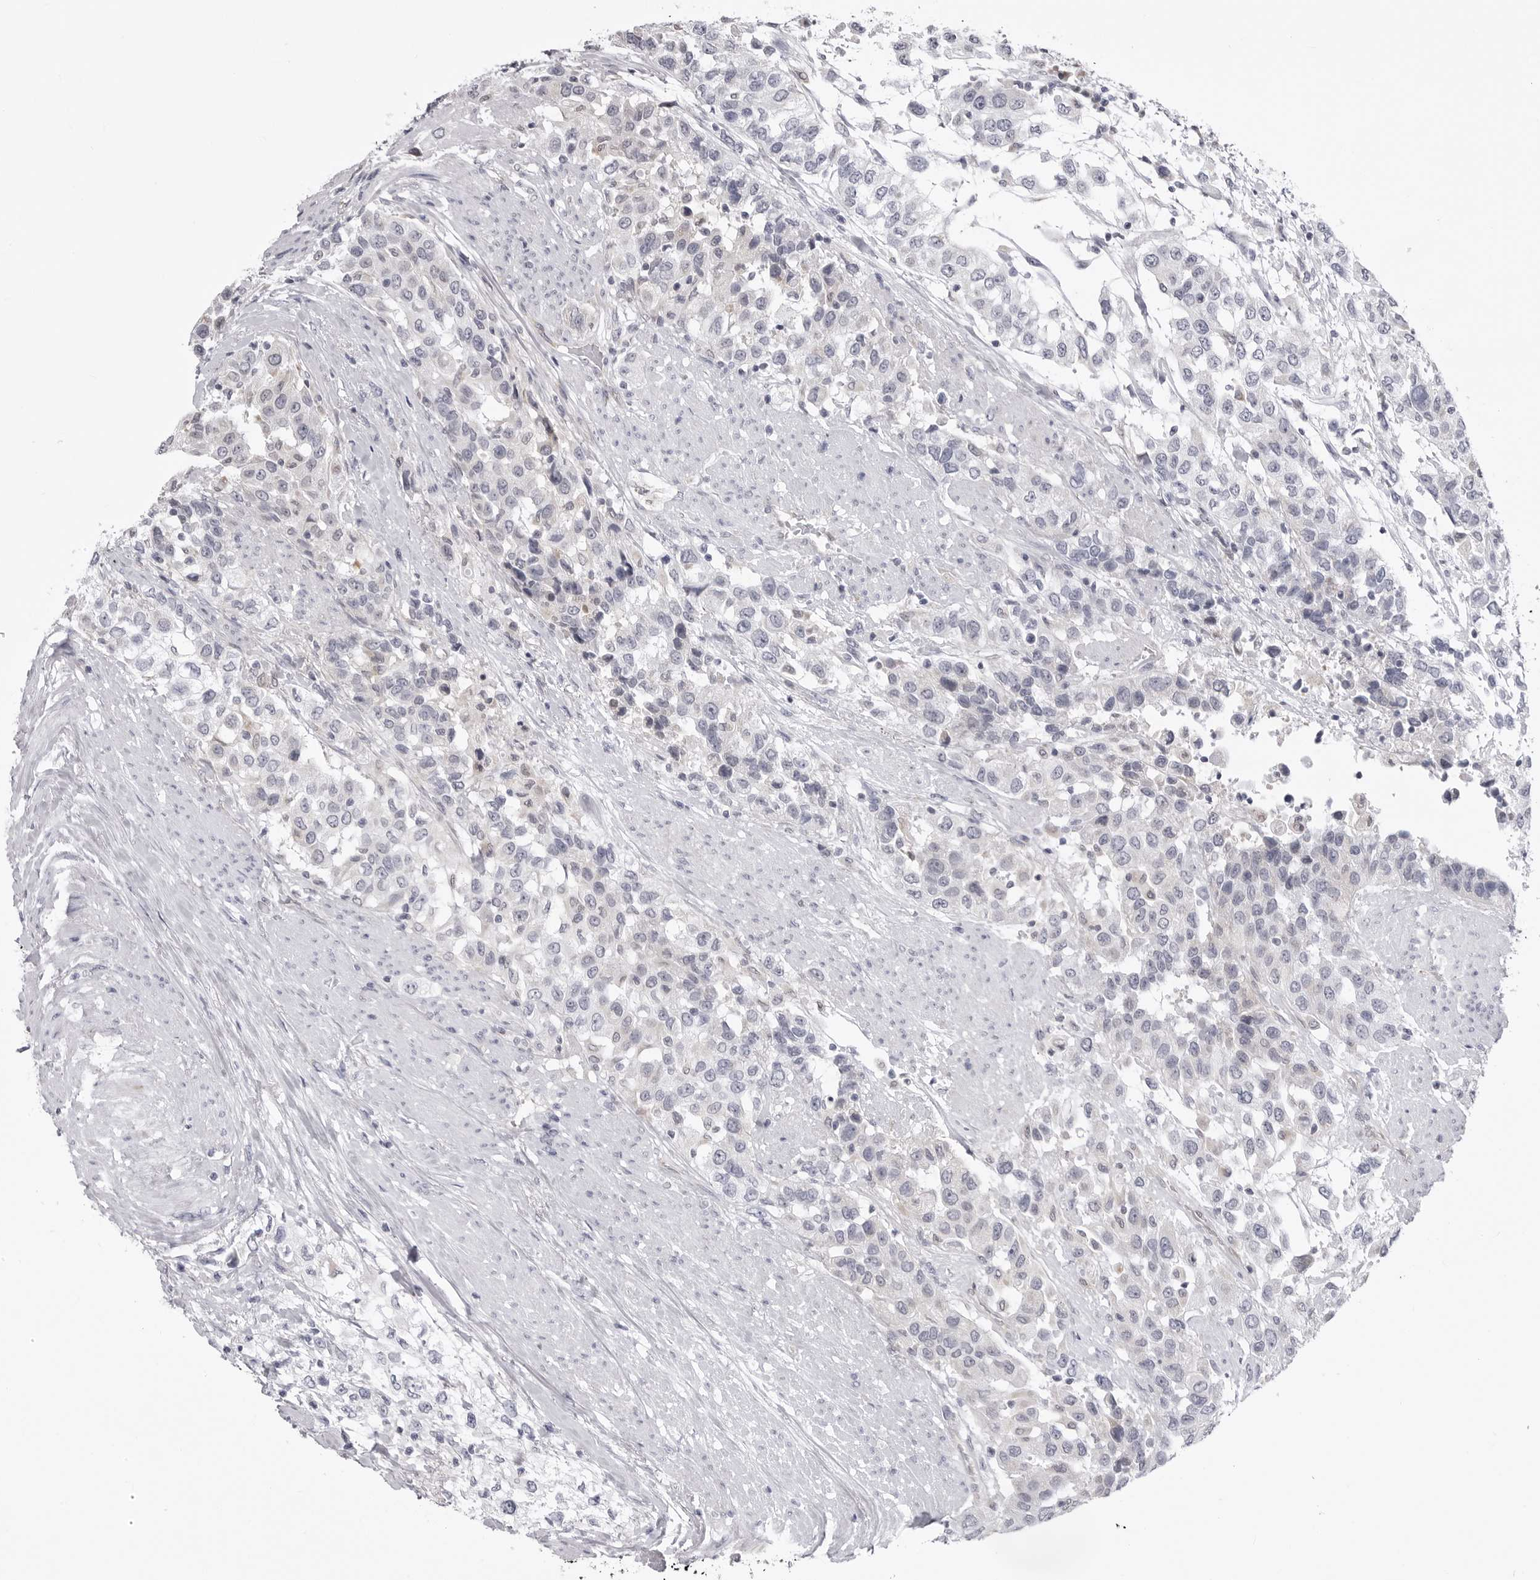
{"staining": {"intensity": "negative", "quantity": "none", "location": "none"}, "tissue": "urothelial cancer", "cell_type": "Tumor cells", "image_type": "cancer", "snomed": [{"axis": "morphology", "description": "Urothelial carcinoma, High grade"}, {"axis": "topography", "description": "Urinary bladder"}], "caption": "An immunohistochemistry (IHC) histopathology image of urothelial cancer is shown. There is no staining in tumor cells of urothelial cancer.", "gene": "FH", "patient": {"sex": "female", "age": 80}}